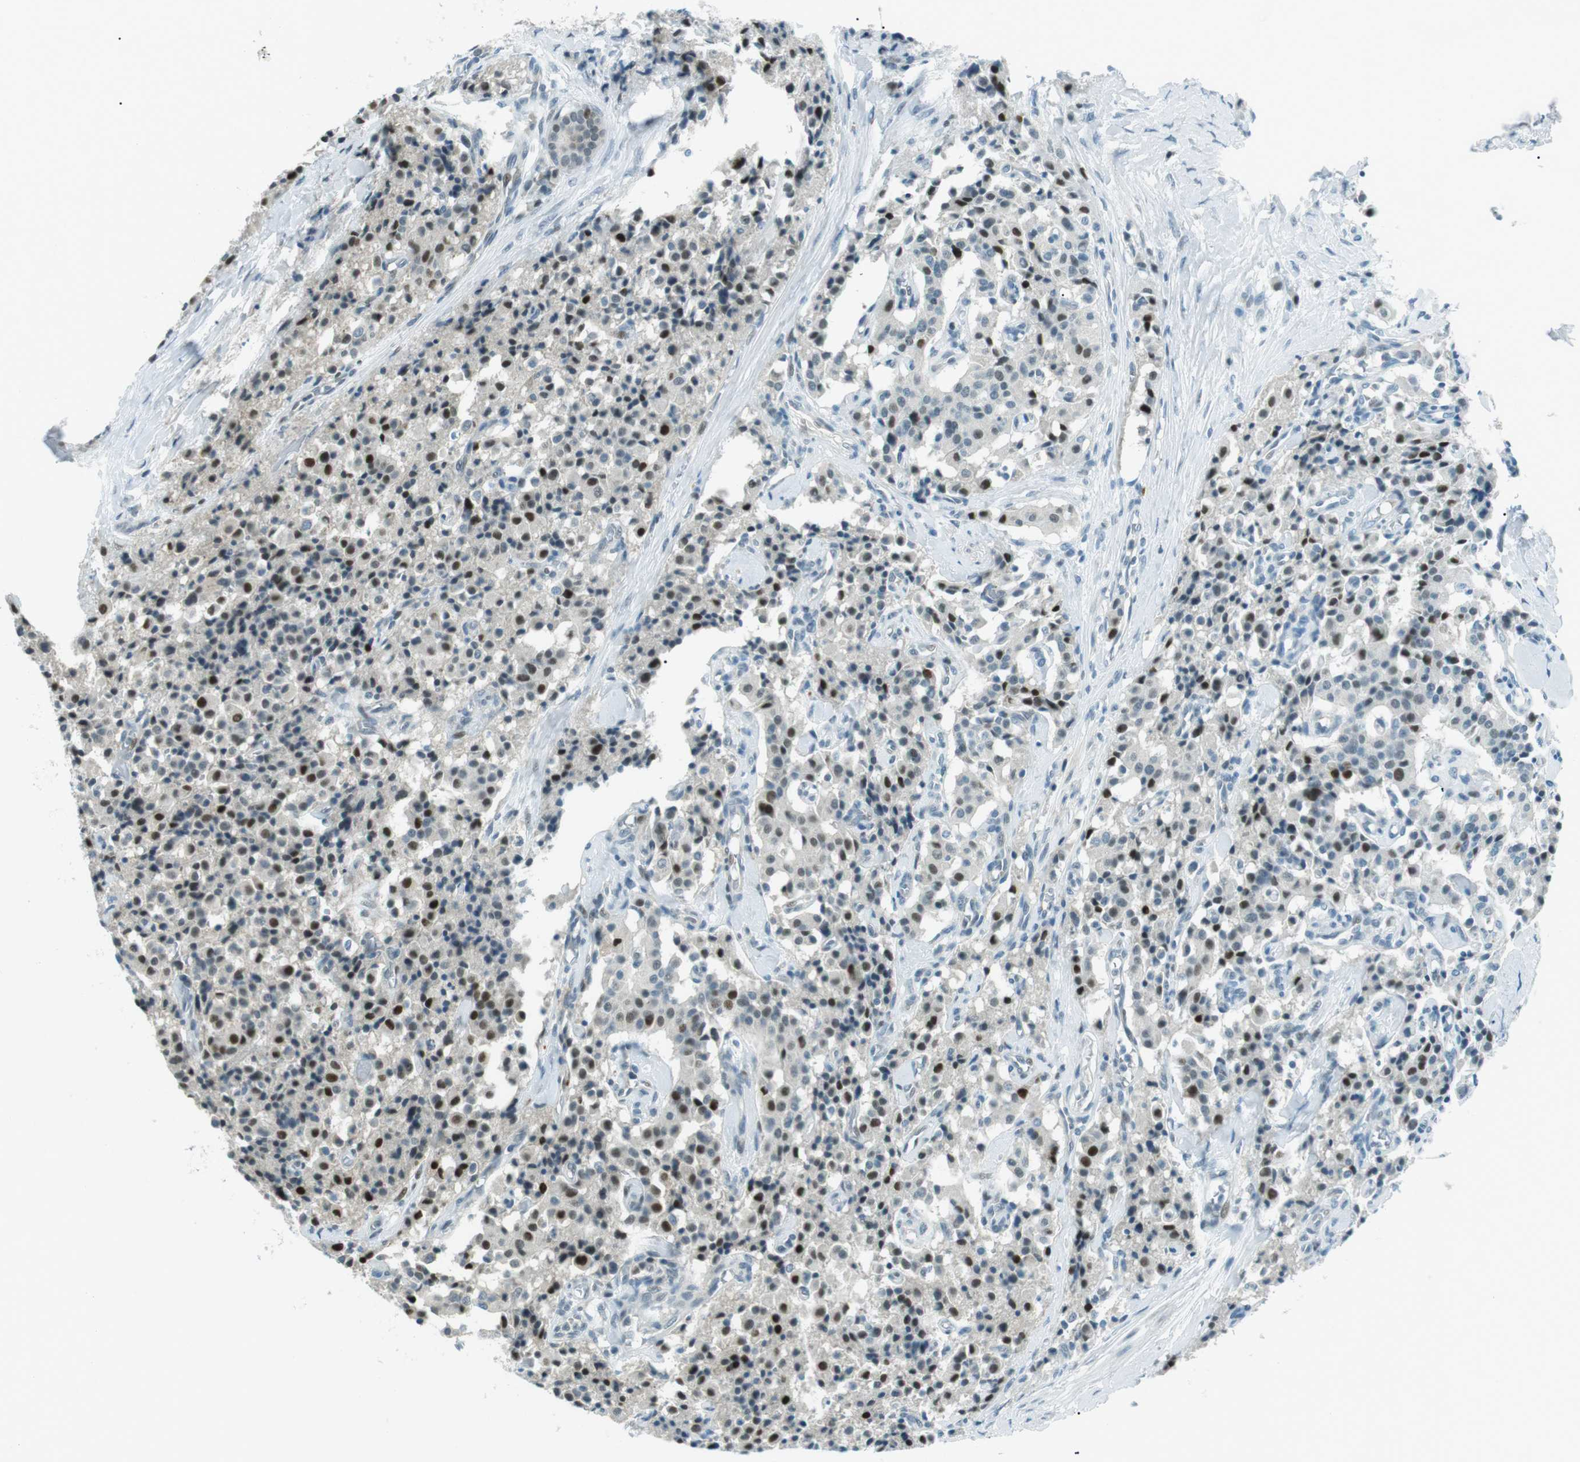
{"staining": {"intensity": "strong", "quantity": "25%-75%", "location": "nuclear"}, "tissue": "carcinoid", "cell_type": "Tumor cells", "image_type": "cancer", "snomed": [{"axis": "morphology", "description": "Carcinoid, malignant, NOS"}, {"axis": "topography", "description": "Lung"}], "caption": "Approximately 25%-75% of tumor cells in human malignant carcinoid show strong nuclear protein positivity as visualized by brown immunohistochemical staining.", "gene": "PJA1", "patient": {"sex": "male", "age": 30}}